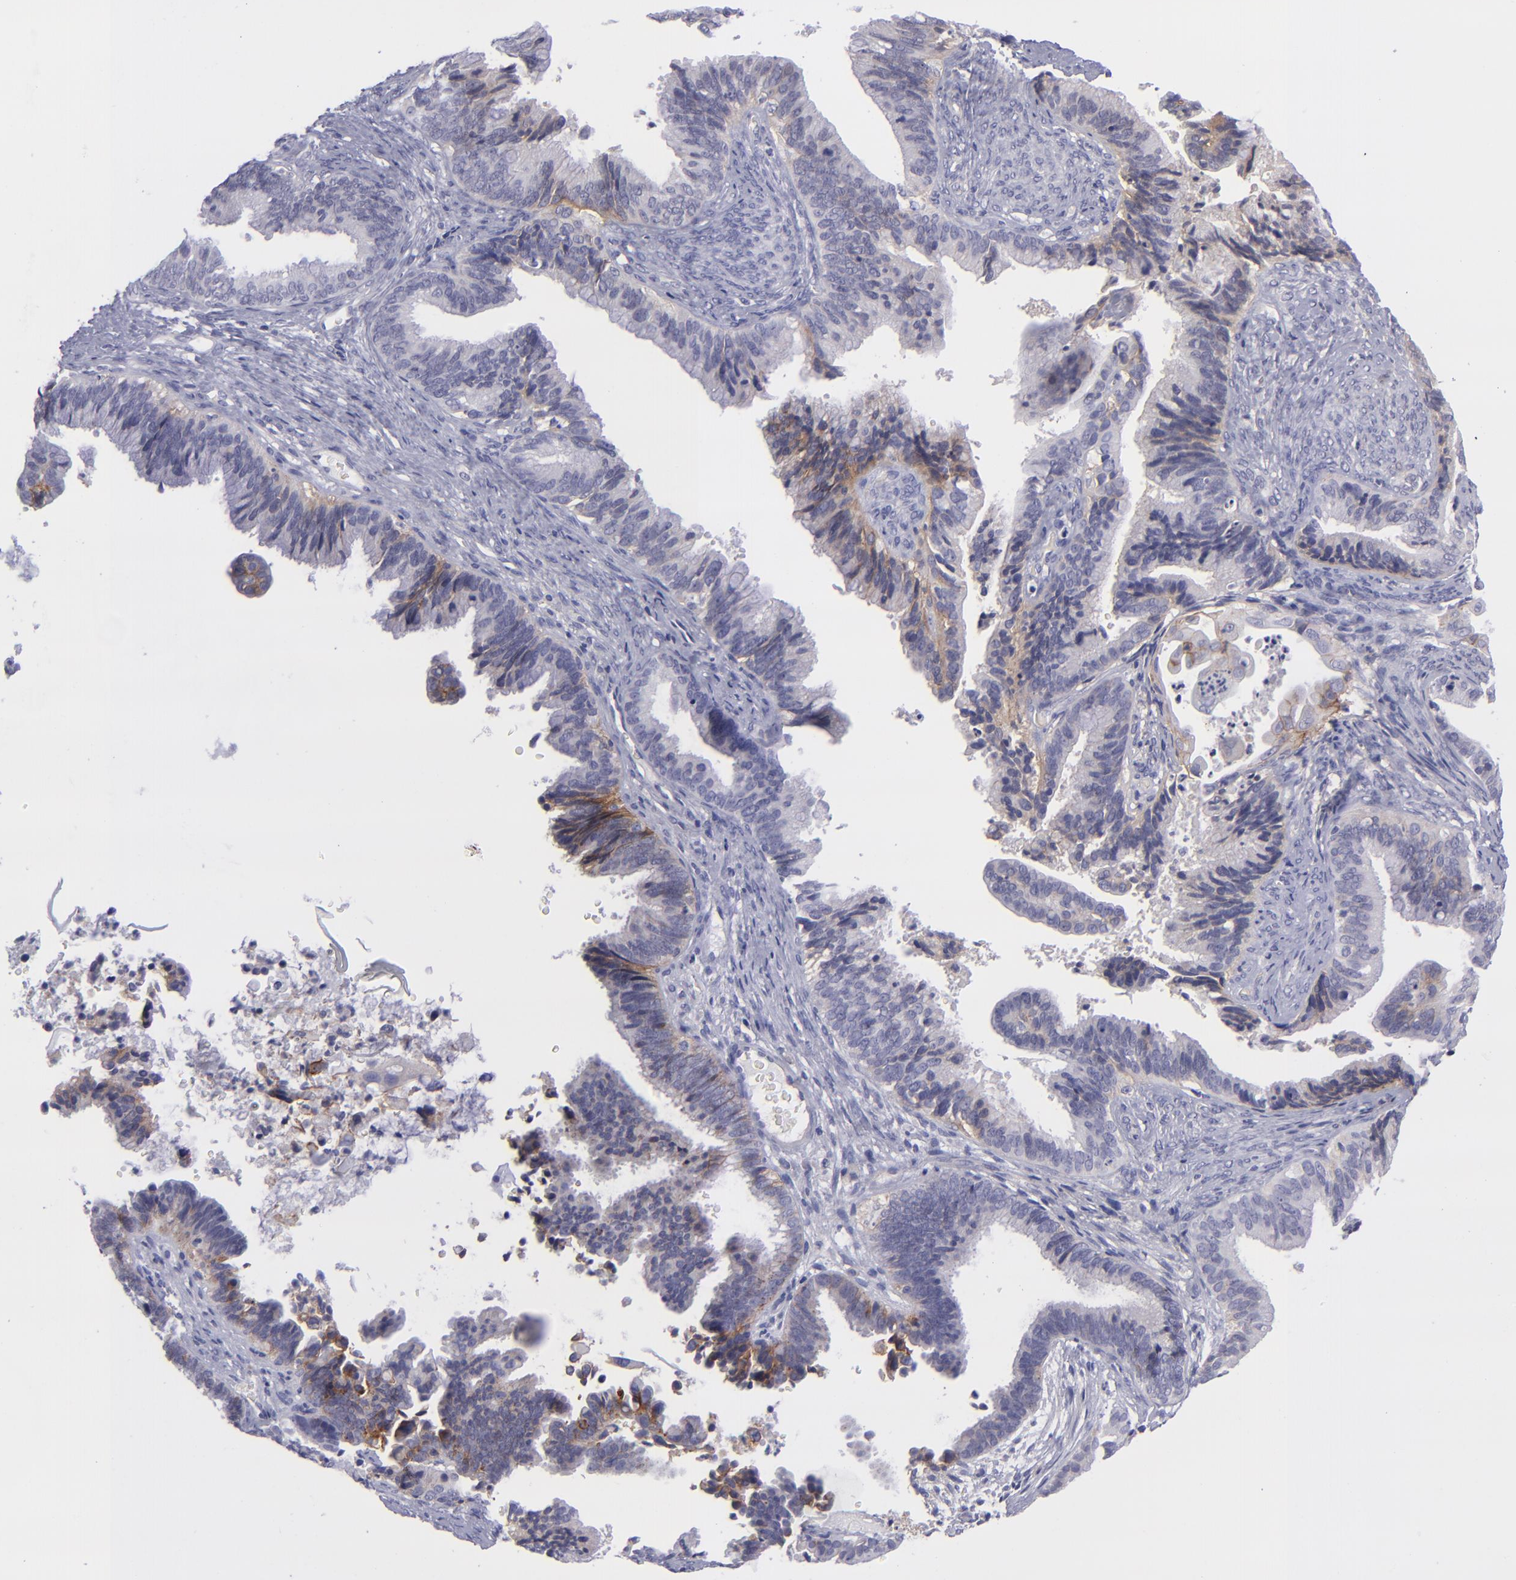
{"staining": {"intensity": "strong", "quantity": "<25%", "location": "cytoplasmic/membranous"}, "tissue": "cervical cancer", "cell_type": "Tumor cells", "image_type": "cancer", "snomed": [{"axis": "morphology", "description": "Adenocarcinoma, NOS"}, {"axis": "topography", "description": "Cervix"}], "caption": "Cervical adenocarcinoma stained with DAB immunohistochemistry (IHC) reveals medium levels of strong cytoplasmic/membranous staining in about <25% of tumor cells.", "gene": "BSG", "patient": {"sex": "female", "age": 47}}